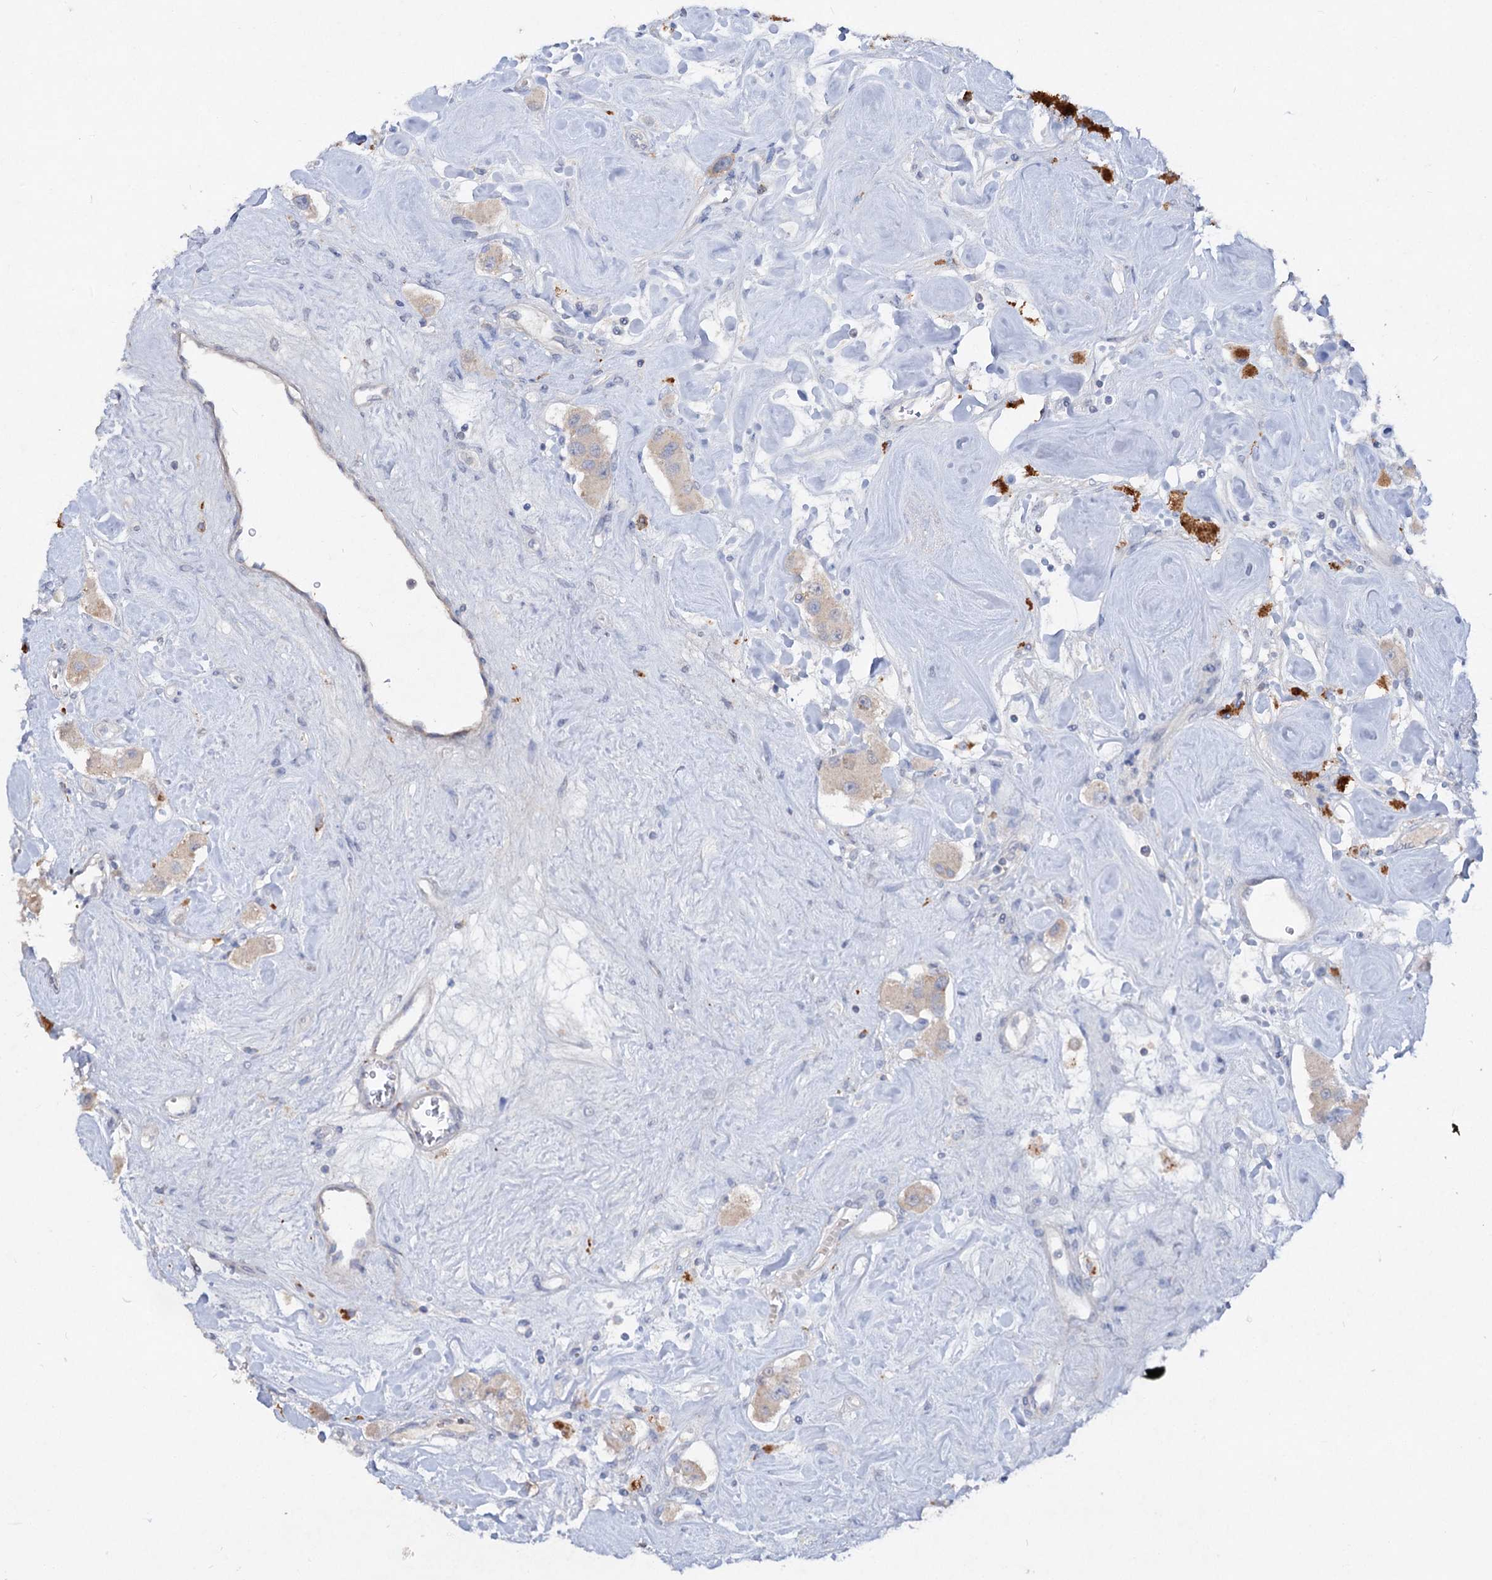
{"staining": {"intensity": "negative", "quantity": "none", "location": "none"}, "tissue": "carcinoid", "cell_type": "Tumor cells", "image_type": "cancer", "snomed": [{"axis": "morphology", "description": "Carcinoid, malignant, NOS"}, {"axis": "topography", "description": "Pancreas"}], "caption": "Carcinoid was stained to show a protein in brown. There is no significant staining in tumor cells.", "gene": "ATP4A", "patient": {"sex": "male", "age": 41}}